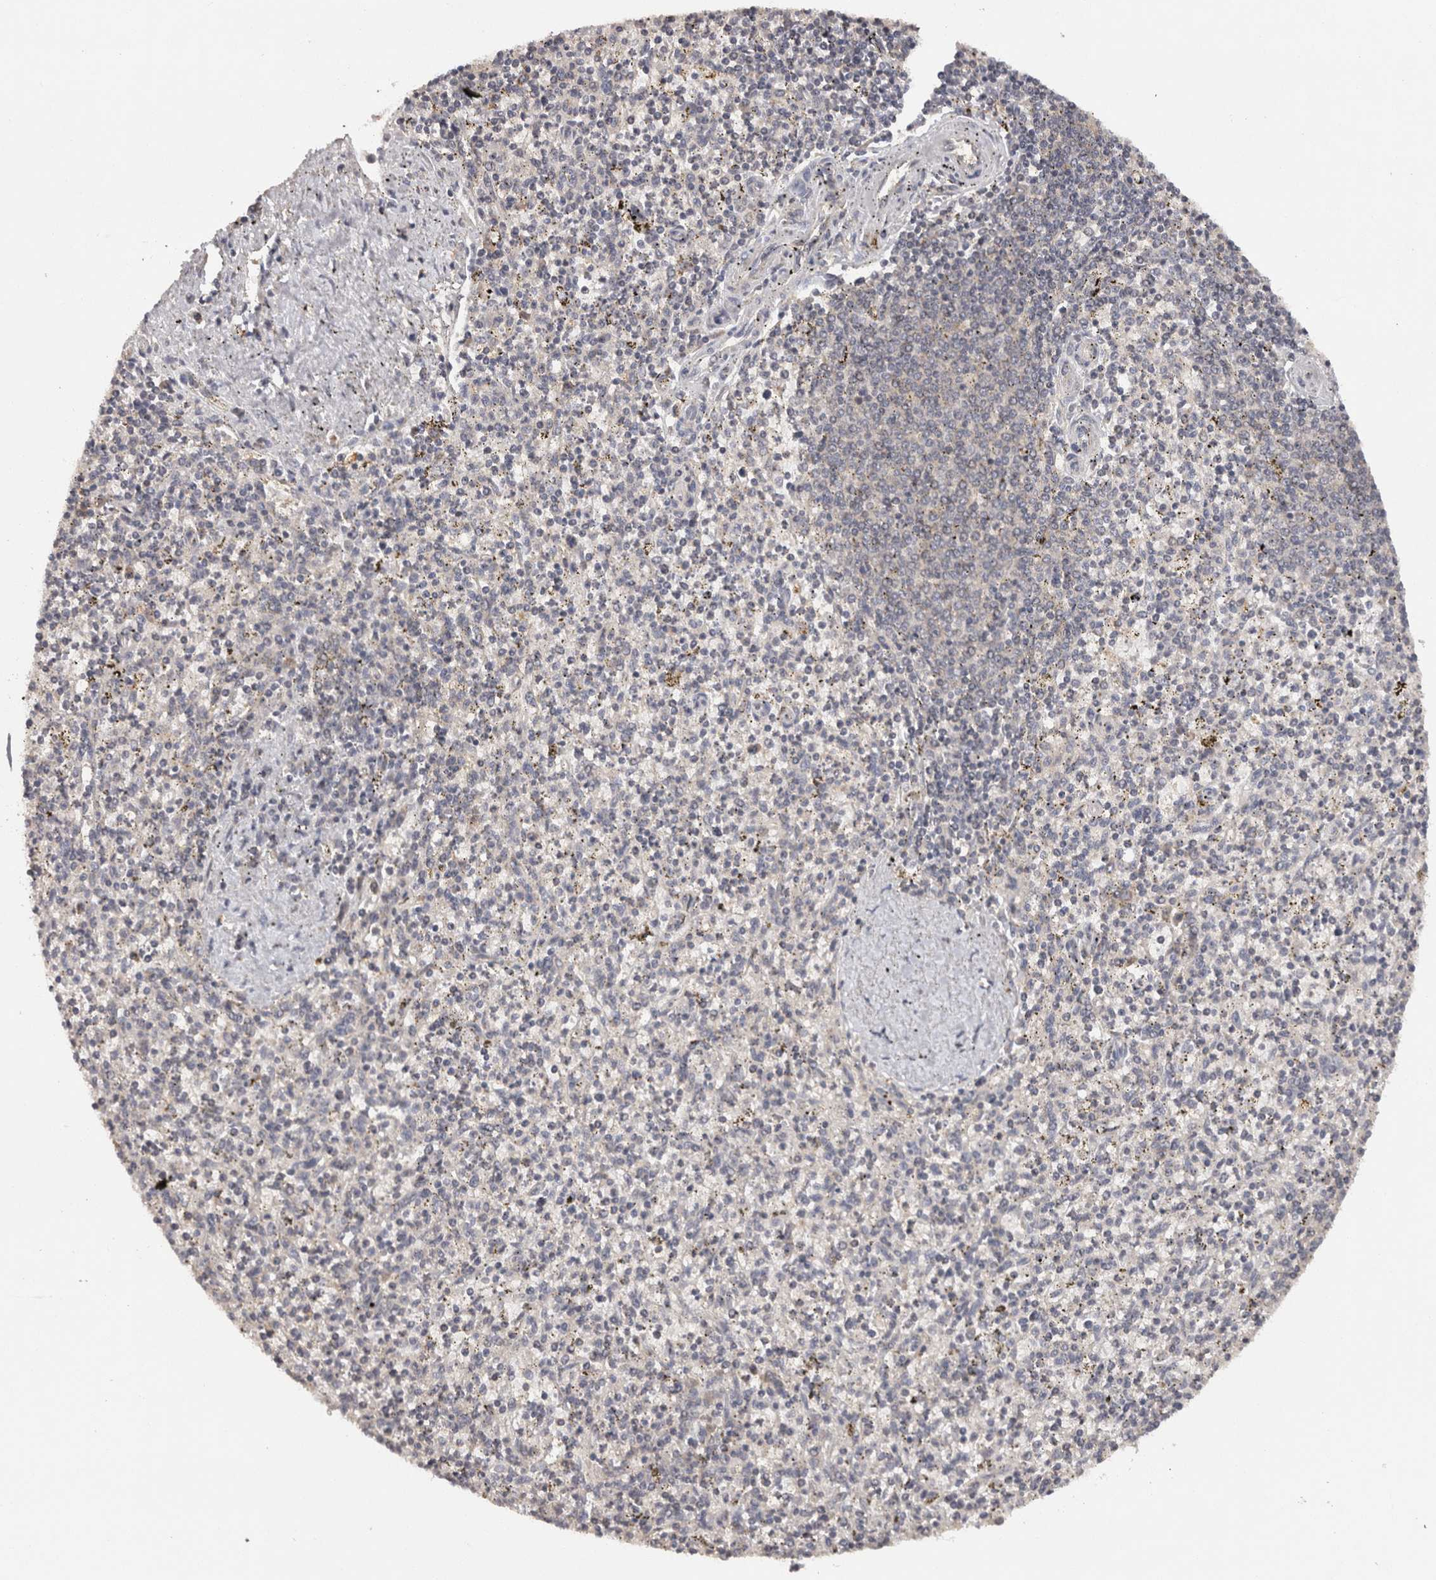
{"staining": {"intensity": "weak", "quantity": "<25%", "location": "cytoplasmic/membranous"}, "tissue": "spleen", "cell_type": "Cells in red pulp", "image_type": "normal", "snomed": [{"axis": "morphology", "description": "Normal tissue, NOS"}, {"axis": "topography", "description": "Spleen"}], "caption": "The histopathology image displays no significant staining in cells in red pulp of spleen. The staining was performed using DAB to visualize the protein expression in brown, while the nuclei were stained in blue with hematoxylin (Magnification: 20x).", "gene": "ACAT2", "patient": {"sex": "male", "age": 72}}